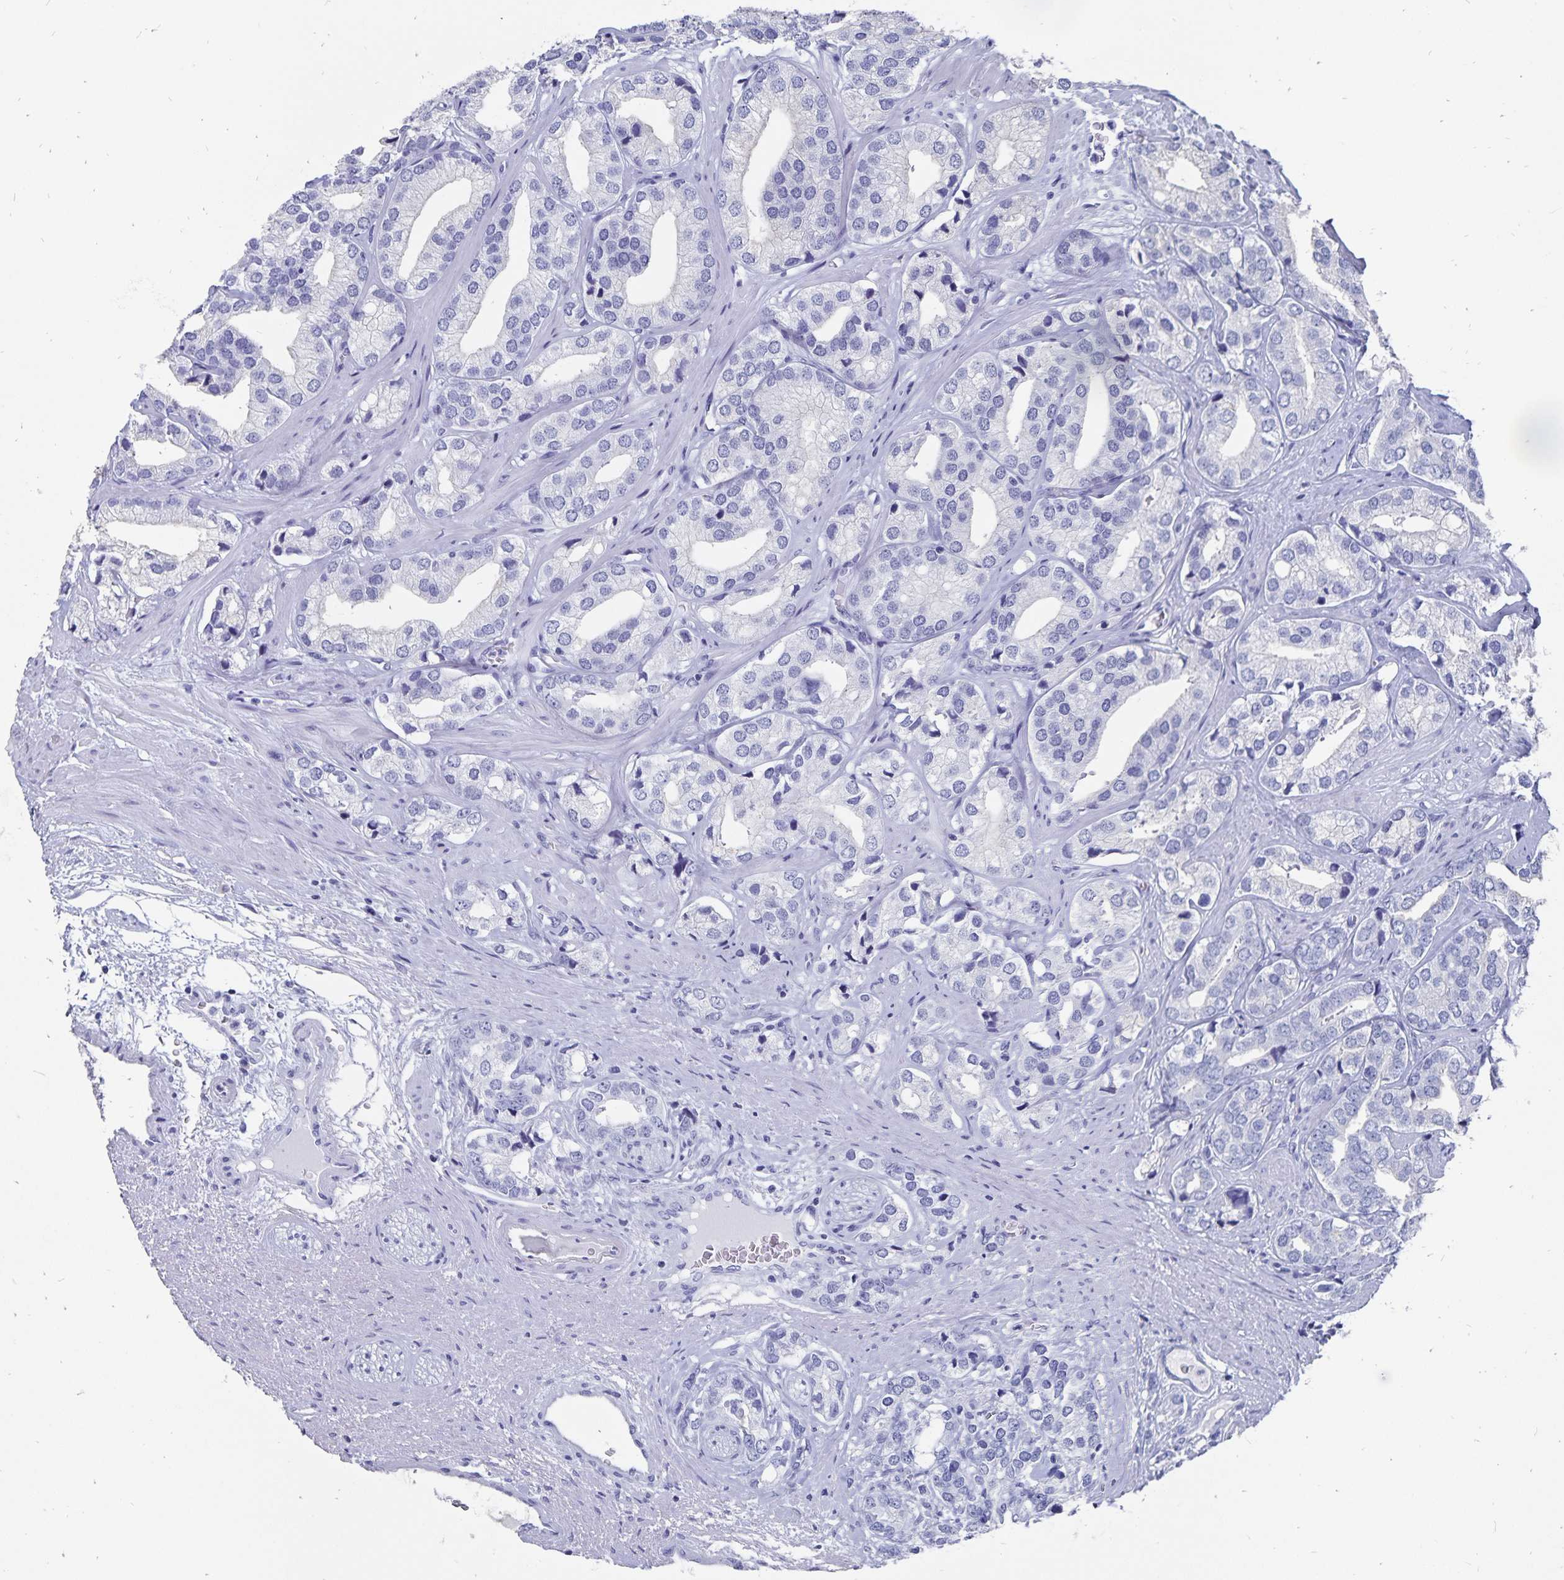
{"staining": {"intensity": "negative", "quantity": "none", "location": "none"}, "tissue": "prostate cancer", "cell_type": "Tumor cells", "image_type": "cancer", "snomed": [{"axis": "morphology", "description": "Adenocarcinoma, High grade"}, {"axis": "topography", "description": "Prostate"}], "caption": "Immunohistochemistry of human prostate cancer exhibits no staining in tumor cells.", "gene": "ADH1A", "patient": {"sex": "male", "age": 58}}